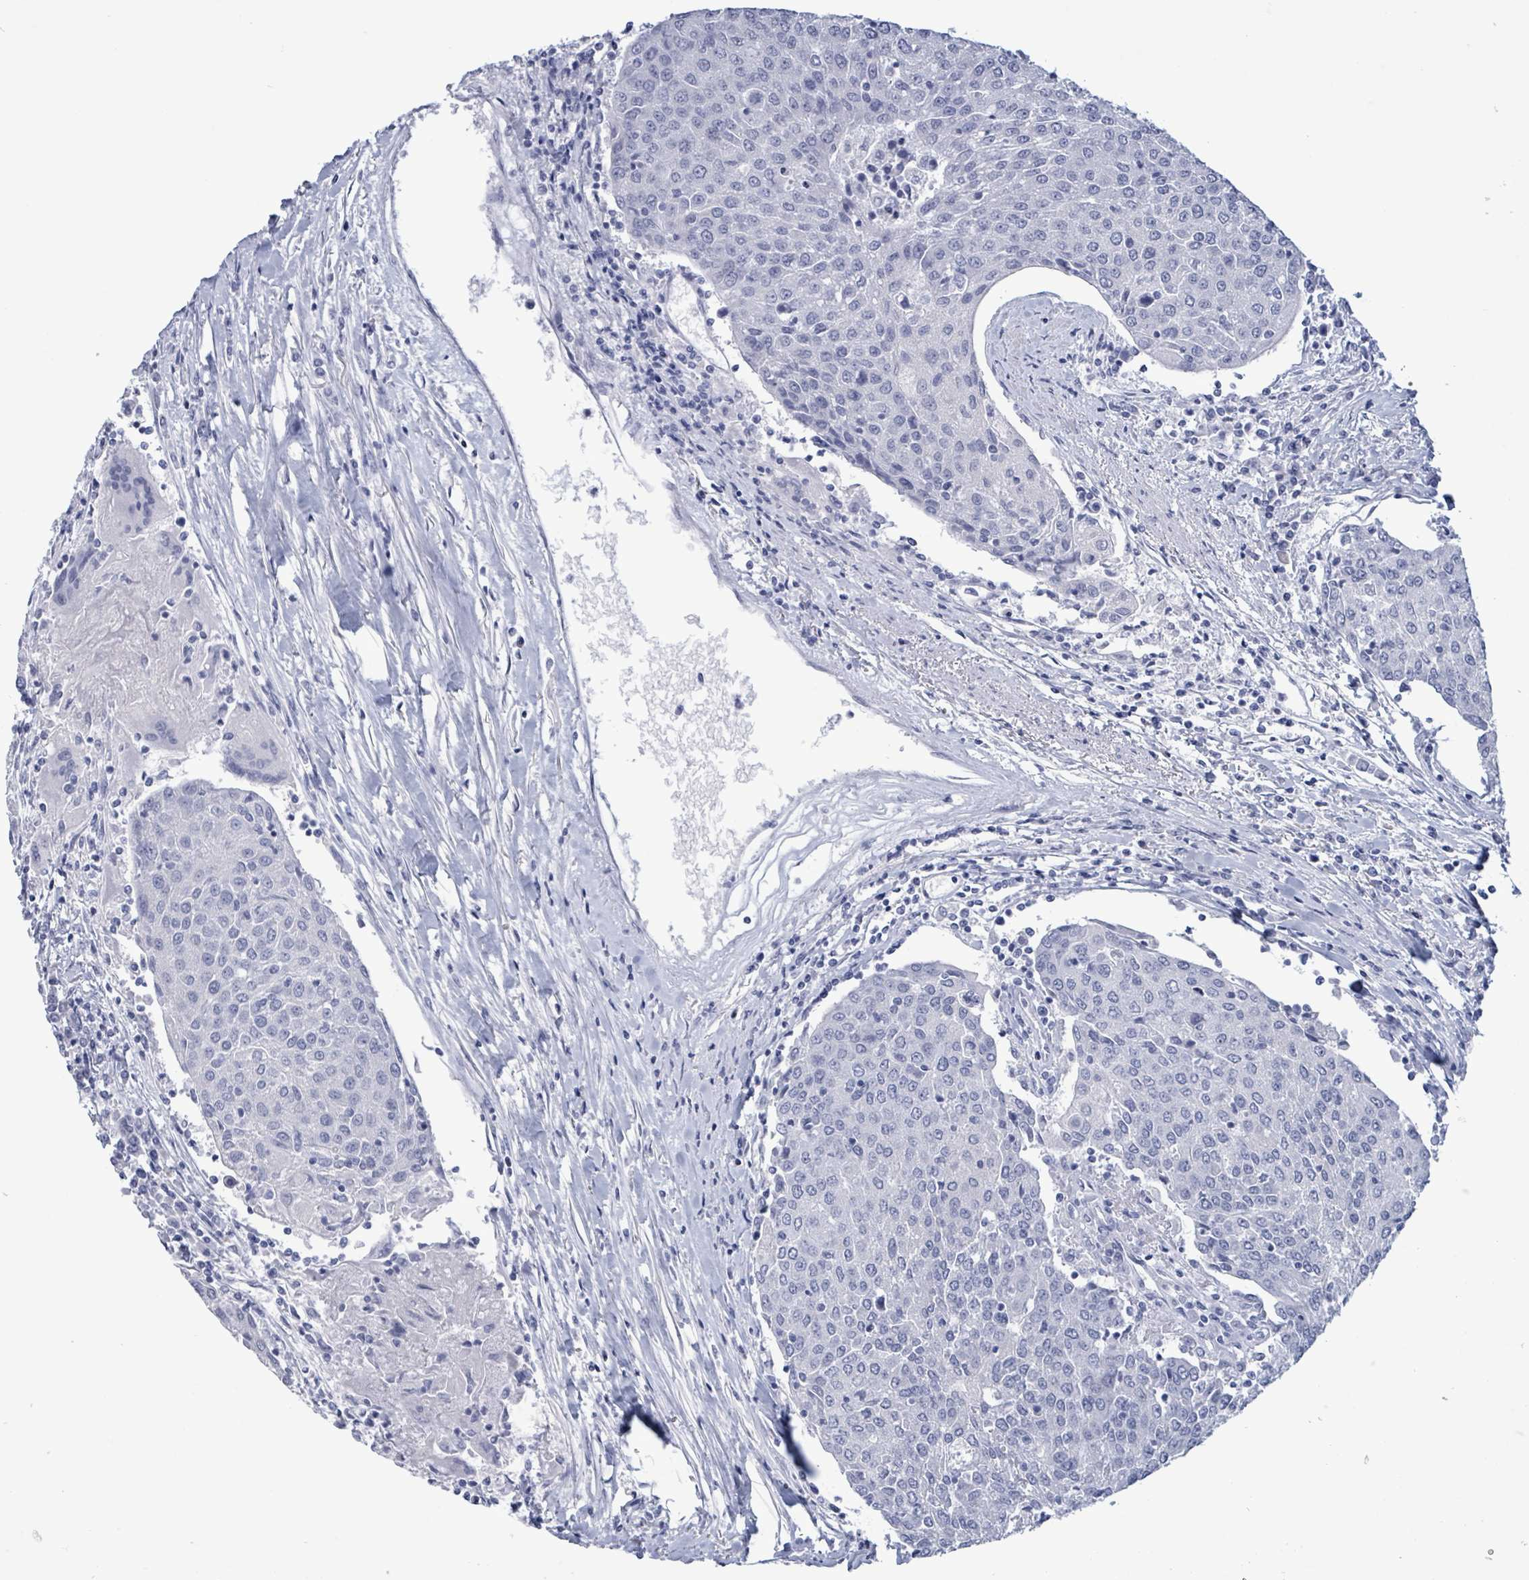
{"staining": {"intensity": "negative", "quantity": "none", "location": "none"}, "tissue": "urothelial cancer", "cell_type": "Tumor cells", "image_type": "cancer", "snomed": [{"axis": "morphology", "description": "Urothelial carcinoma, High grade"}, {"axis": "topography", "description": "Urinary bladder"}], "caption": "IHC of urothelial cancer exhibits no staining in tumor cells.", "gene": "NKX2-1", "patient": {"sex": "female", "age": 85}}